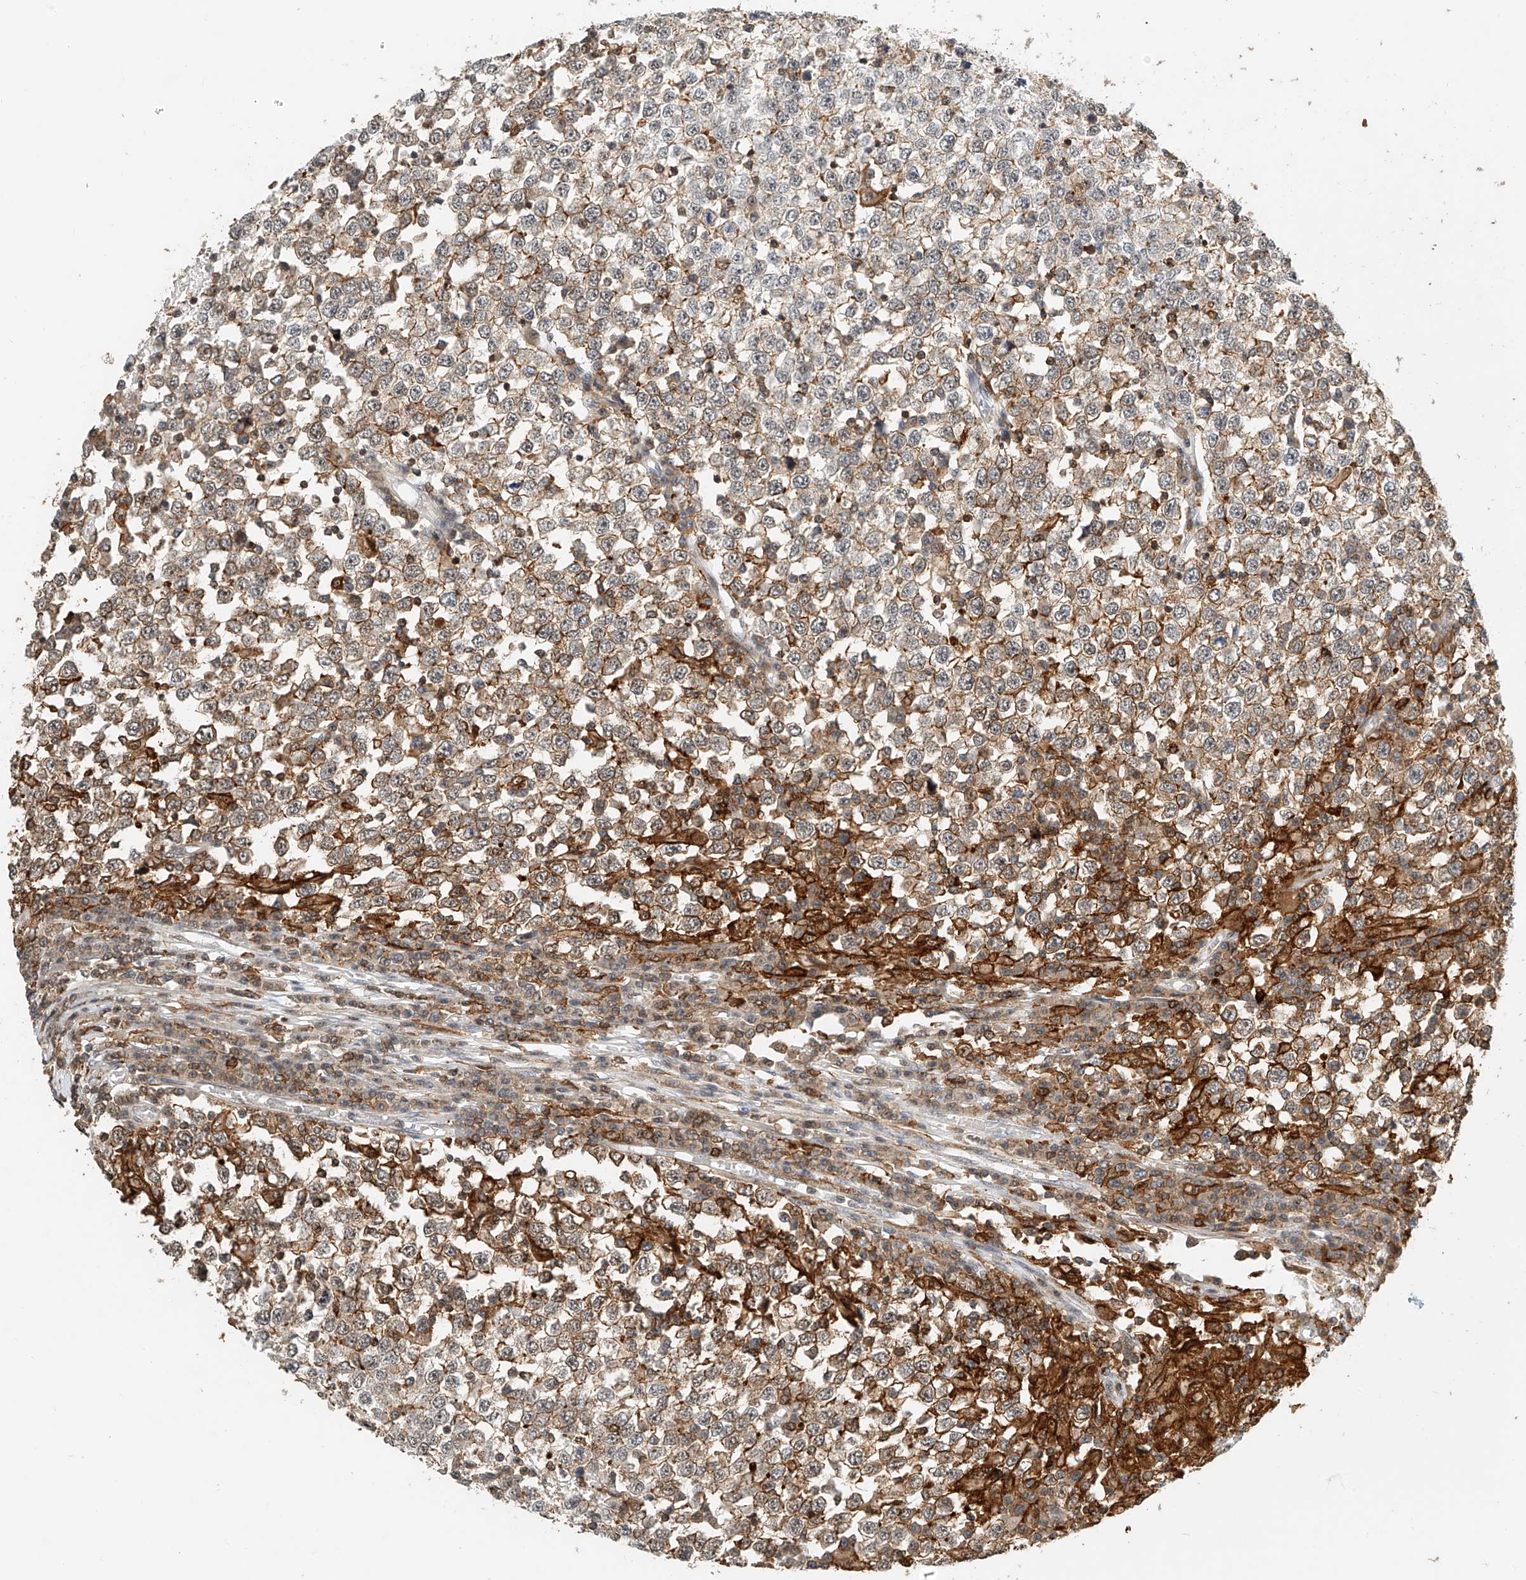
{"staining": {"intensity": "strong", "quantity": "25%-75%", "location": "cytoplasmic/membranous"}, "tissue": "testis cancer", "cell_type": "Tumor cells", "image_type": "cancer", "snomed": [{"axis": "morphology", "description": "Seminoma, NOS"}, {"axis": "topography", "description": "Testis"}], "caption": "Immunohistochemistry photomicrograph of neoplastic tissue: testis seminoma stained using immunohistochemistry (IHC) demonstrates high levels of strong protein expression localized specifically in the cytoplasmic/membranous of tumor cells, appearing as a cytoplasmic/membranous brown color.", "gene": "MICAL1", "patient": {"sex": "male", "age": 65}}